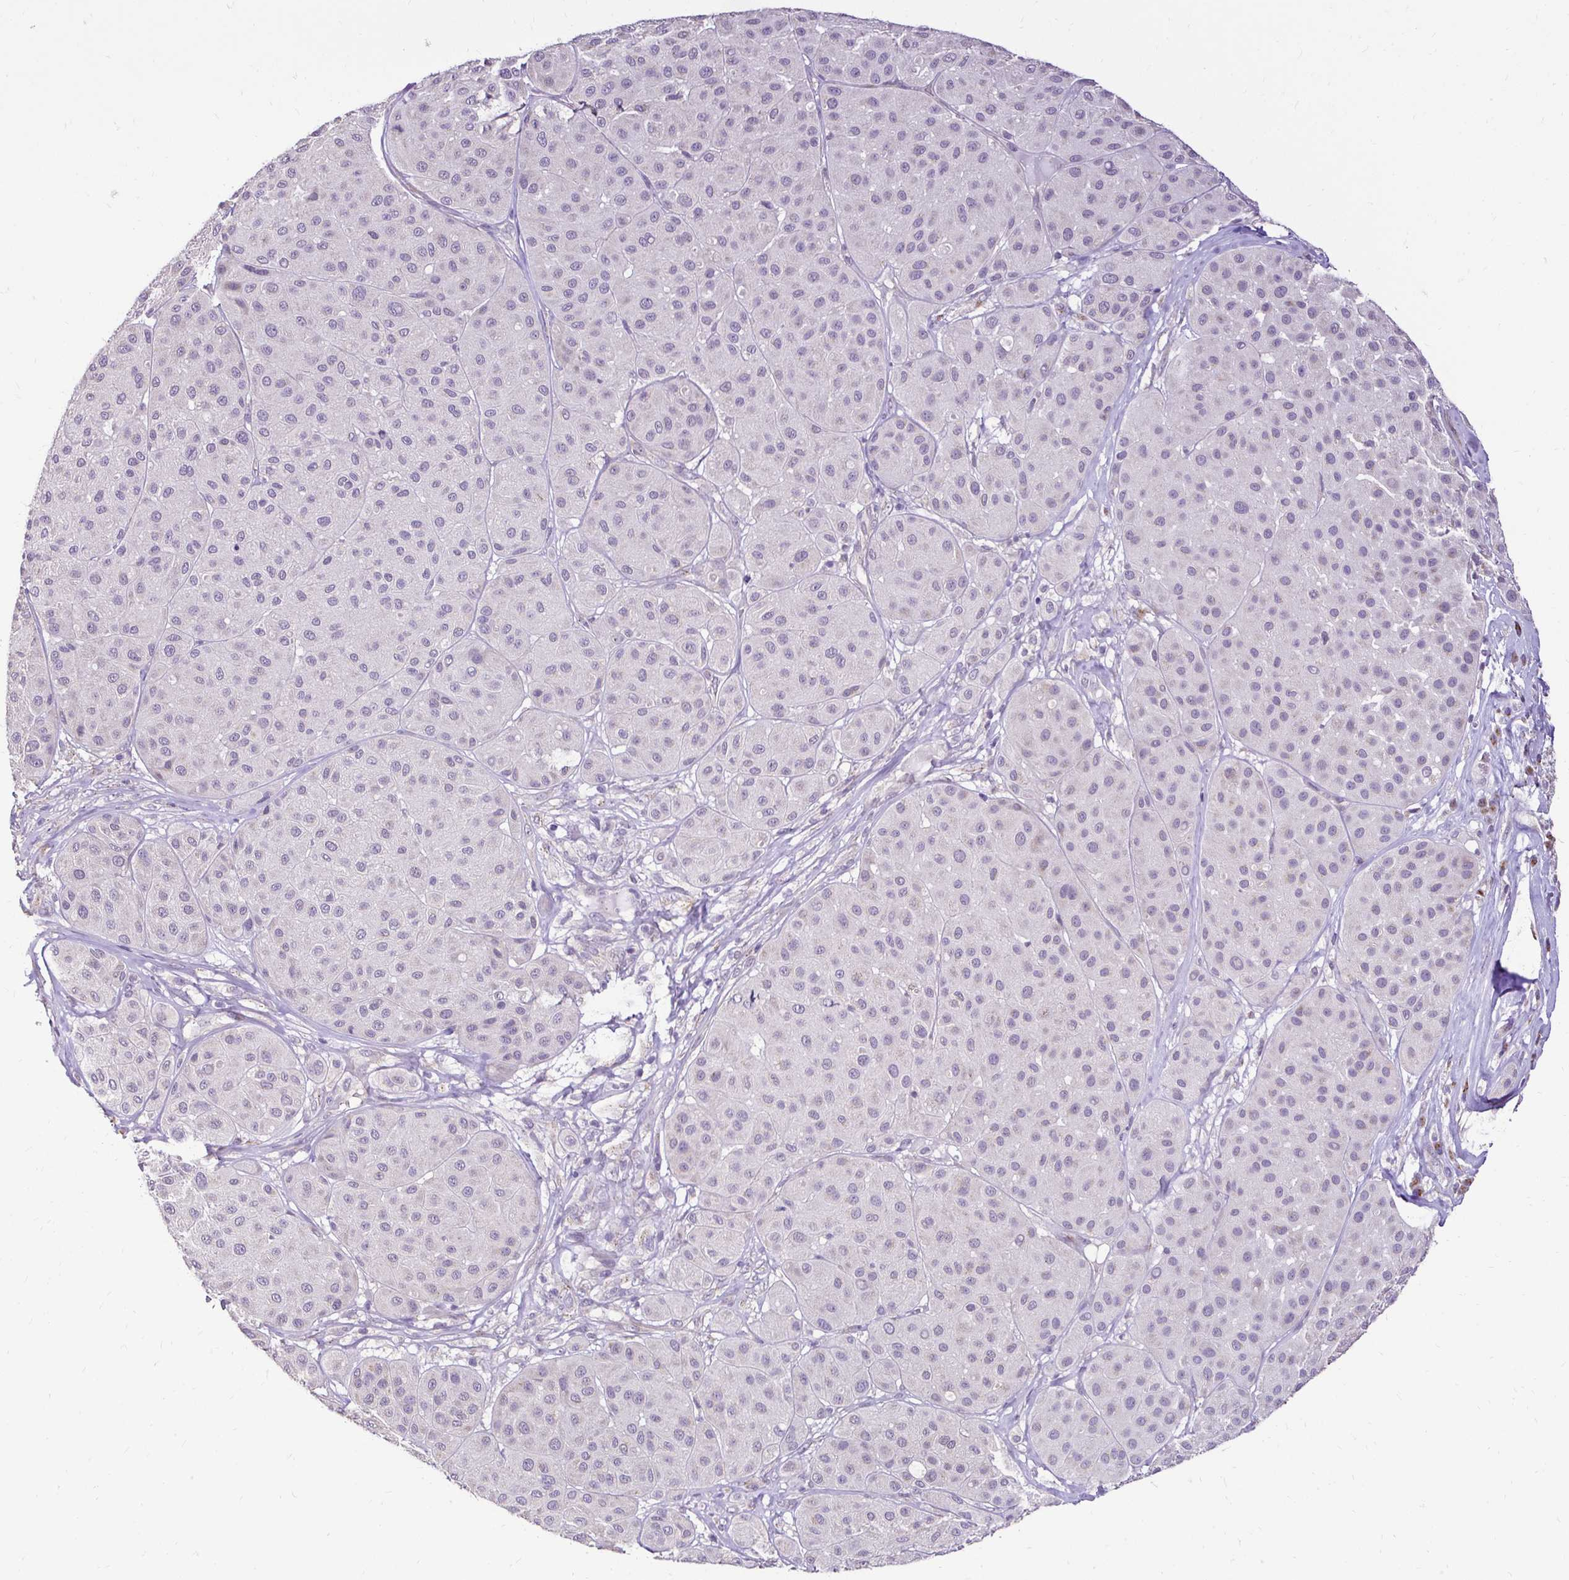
{"staining": {"intensity": "weak", "quantity": "<25%", "location": "nuclear"}, "tissue": "melanoma", "cell_type": "Tumor cells", "image_type": "cancer", "snomed": [{"axis": "morphology", "description": "Malignant melanoma, Metastatic site"}, {"axis": "topography", "description": "Smooth muscle"}], "caption": "This is an IHC histopathology image of malignant melanoma (metastatic site). There is no positivity in tumor cells.", "gene": "KIAA1210", "patient": {"sex": "male", "age": 41}}